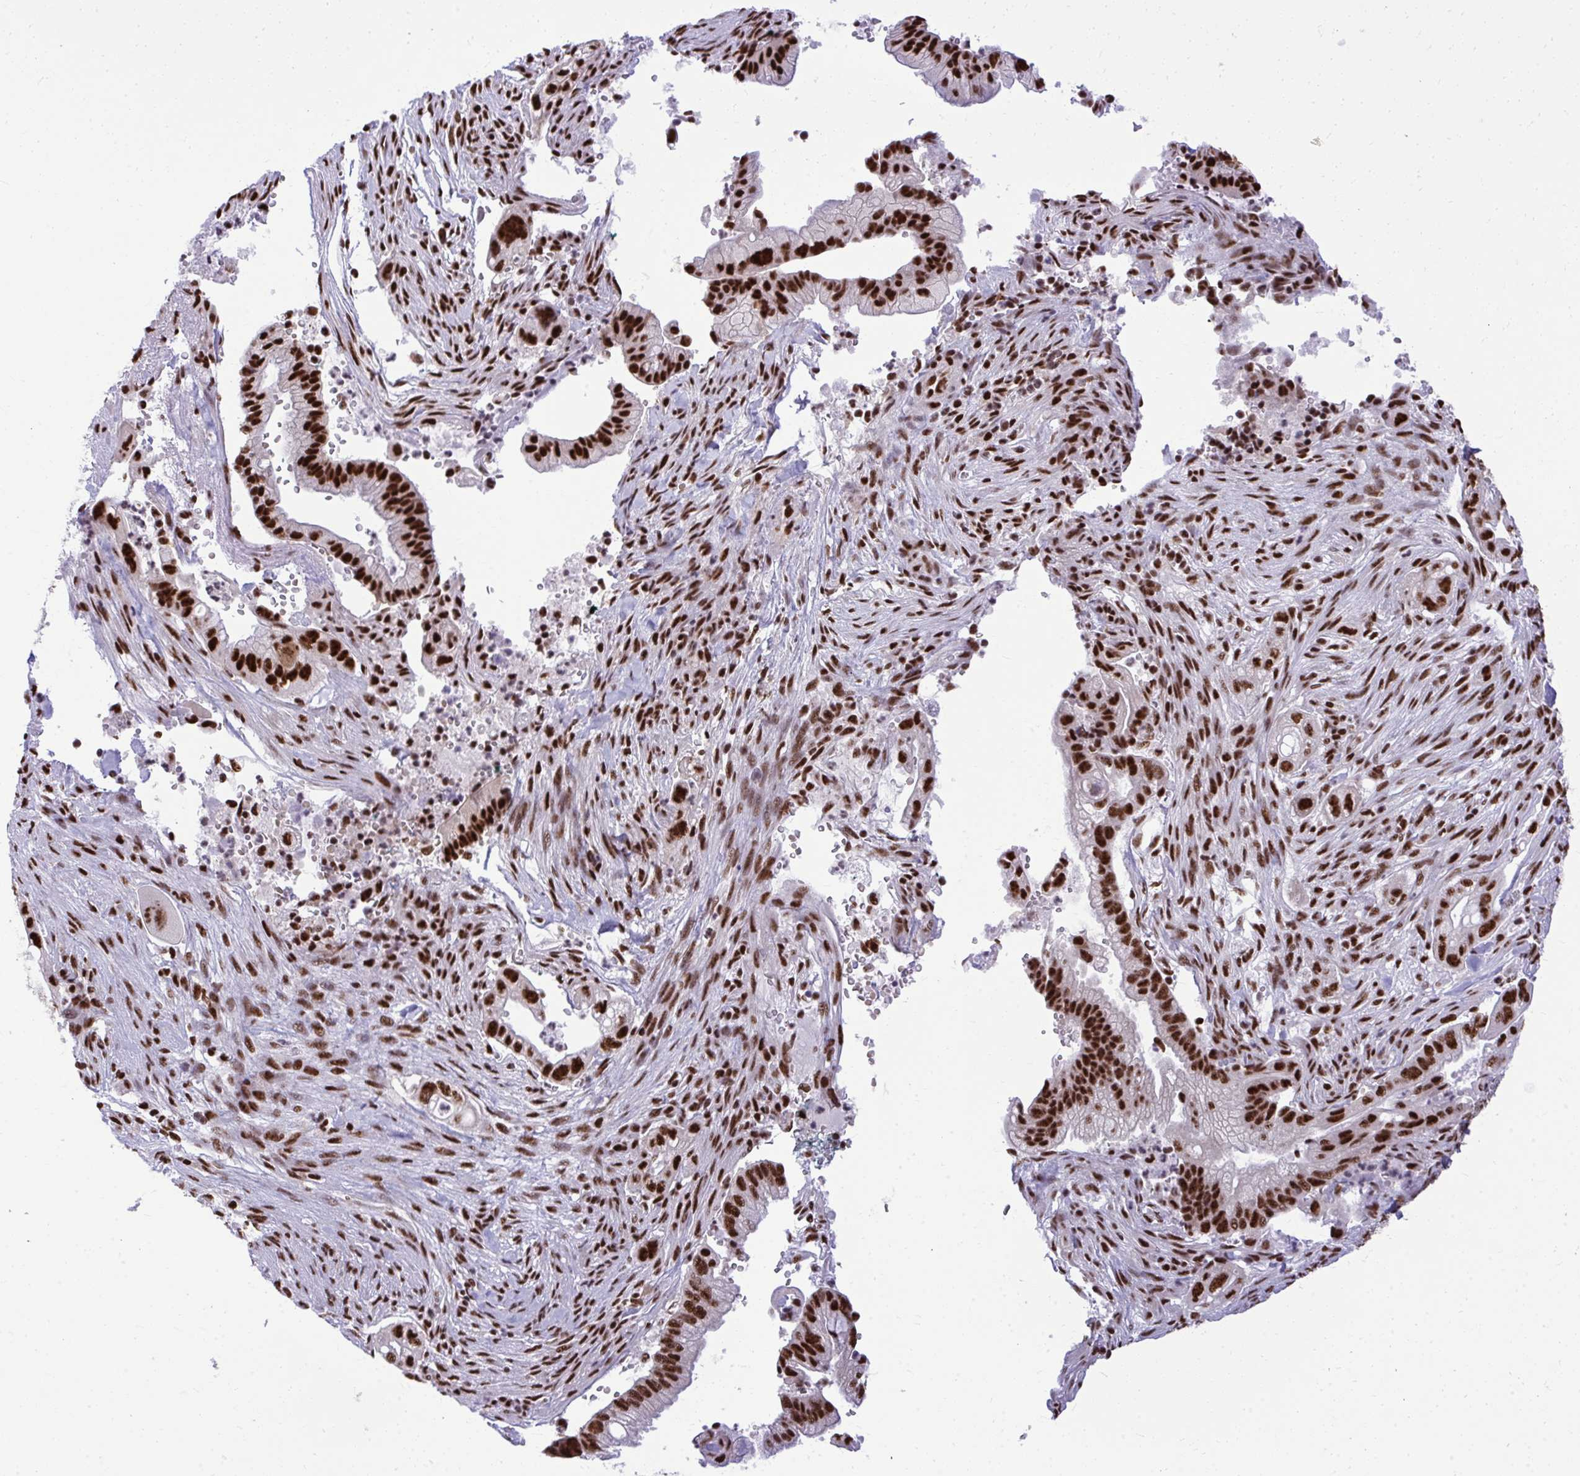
{"staining": {"intensity": "strong", "quantity": ">75%", "location": "nuclear"}, "tissue": "pancreatic cancer", "cell_type": "Tumor cells", "image_type": "cancer", "snomed": [{"axis": "morphology", "description": "Adenocarcinoma, NOS"}, {"axis": "topography", "description": "Pancreas"}], "caption": "Pancreatic adenocarcinoma was stained to show a protein in brown. There is high levels of strong nuclear expression in about >75% of tumor cells.", "gene": "PRPF19", "patient": {"sex": "male", "age": 44}}